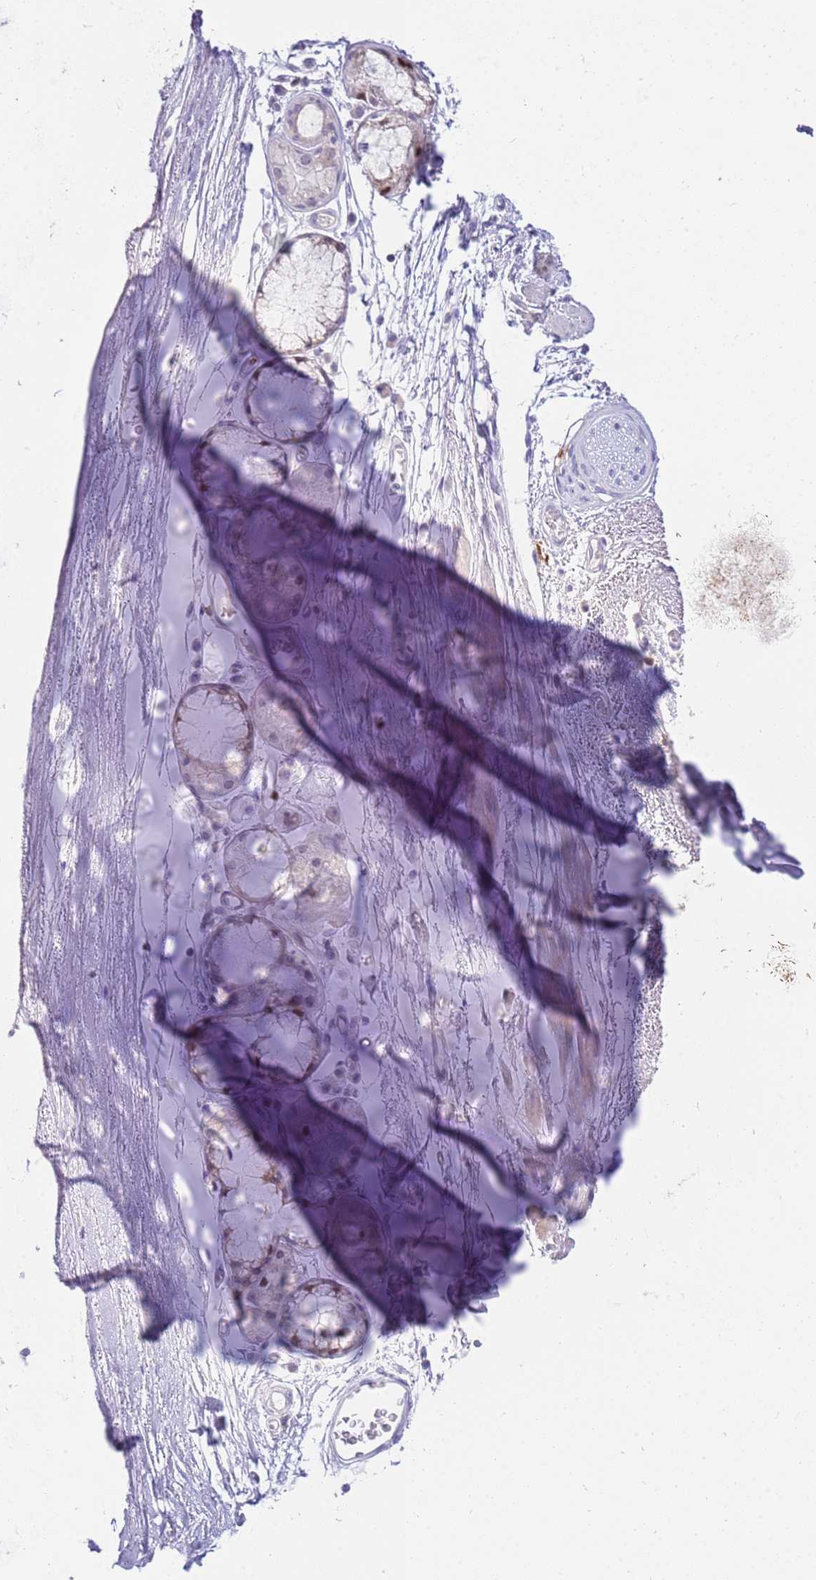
{"staining": {"intensity": "negative", "quantity": "none", "location": "none"}, "tissue": "adipose tissue", "cell_type": "Adipocytes", "image_type": "normal", "snomed": [{"axis": "morphology", "description": "Normal tissue, NOS"}, {"axis": "topography", "description": "Cartilage tissue"}], "caption": "Adipocytes are negative for protein expression in normal human adipose tissue. (DAB (3,3'-diaminobenzidine) immunohistochemistry (IHC), high magnification).", "gene": "STK25", "patient": {"sex": "male", "age": 73}}